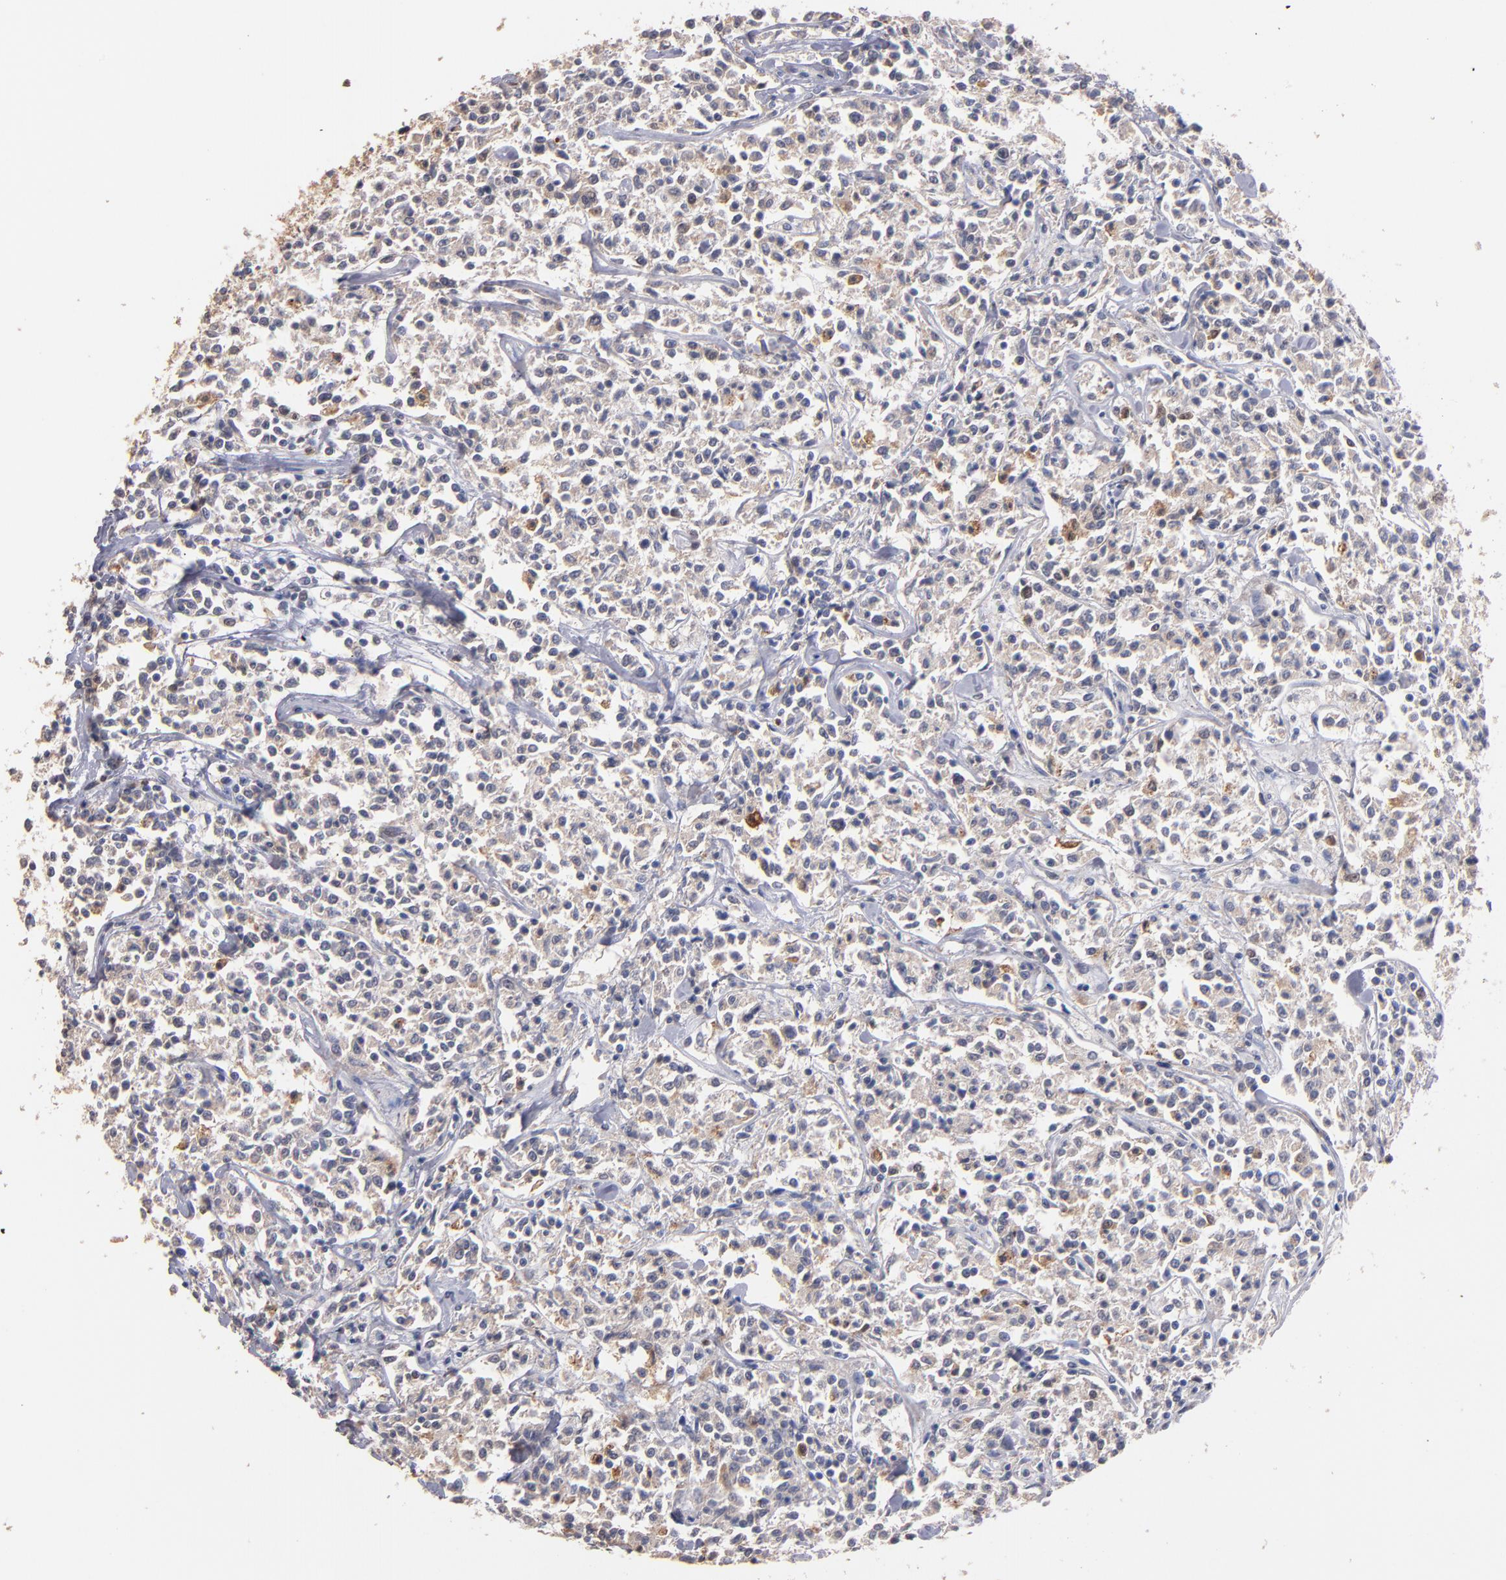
{"staining": {"intensity": "weak", "quantity": "<25%", "location": "cytoplasmic/membranous"}, "tissue": "lymphoma", "cell_type": "Tumor cells", "image_type": "cancer", "snomed": [{"axis": "morphology", "description": "Malignant lymphoma, non-Hodgkin's type, Low grade"}, {"axis": "topography", "description": "Small intestine"}], "caption": "DAB immunohistochemical staining of lymphoma reveals no significant positivity in tumor cells.", "gene": "DIABLO", "patient": {"sex": "female", "age": 59}}